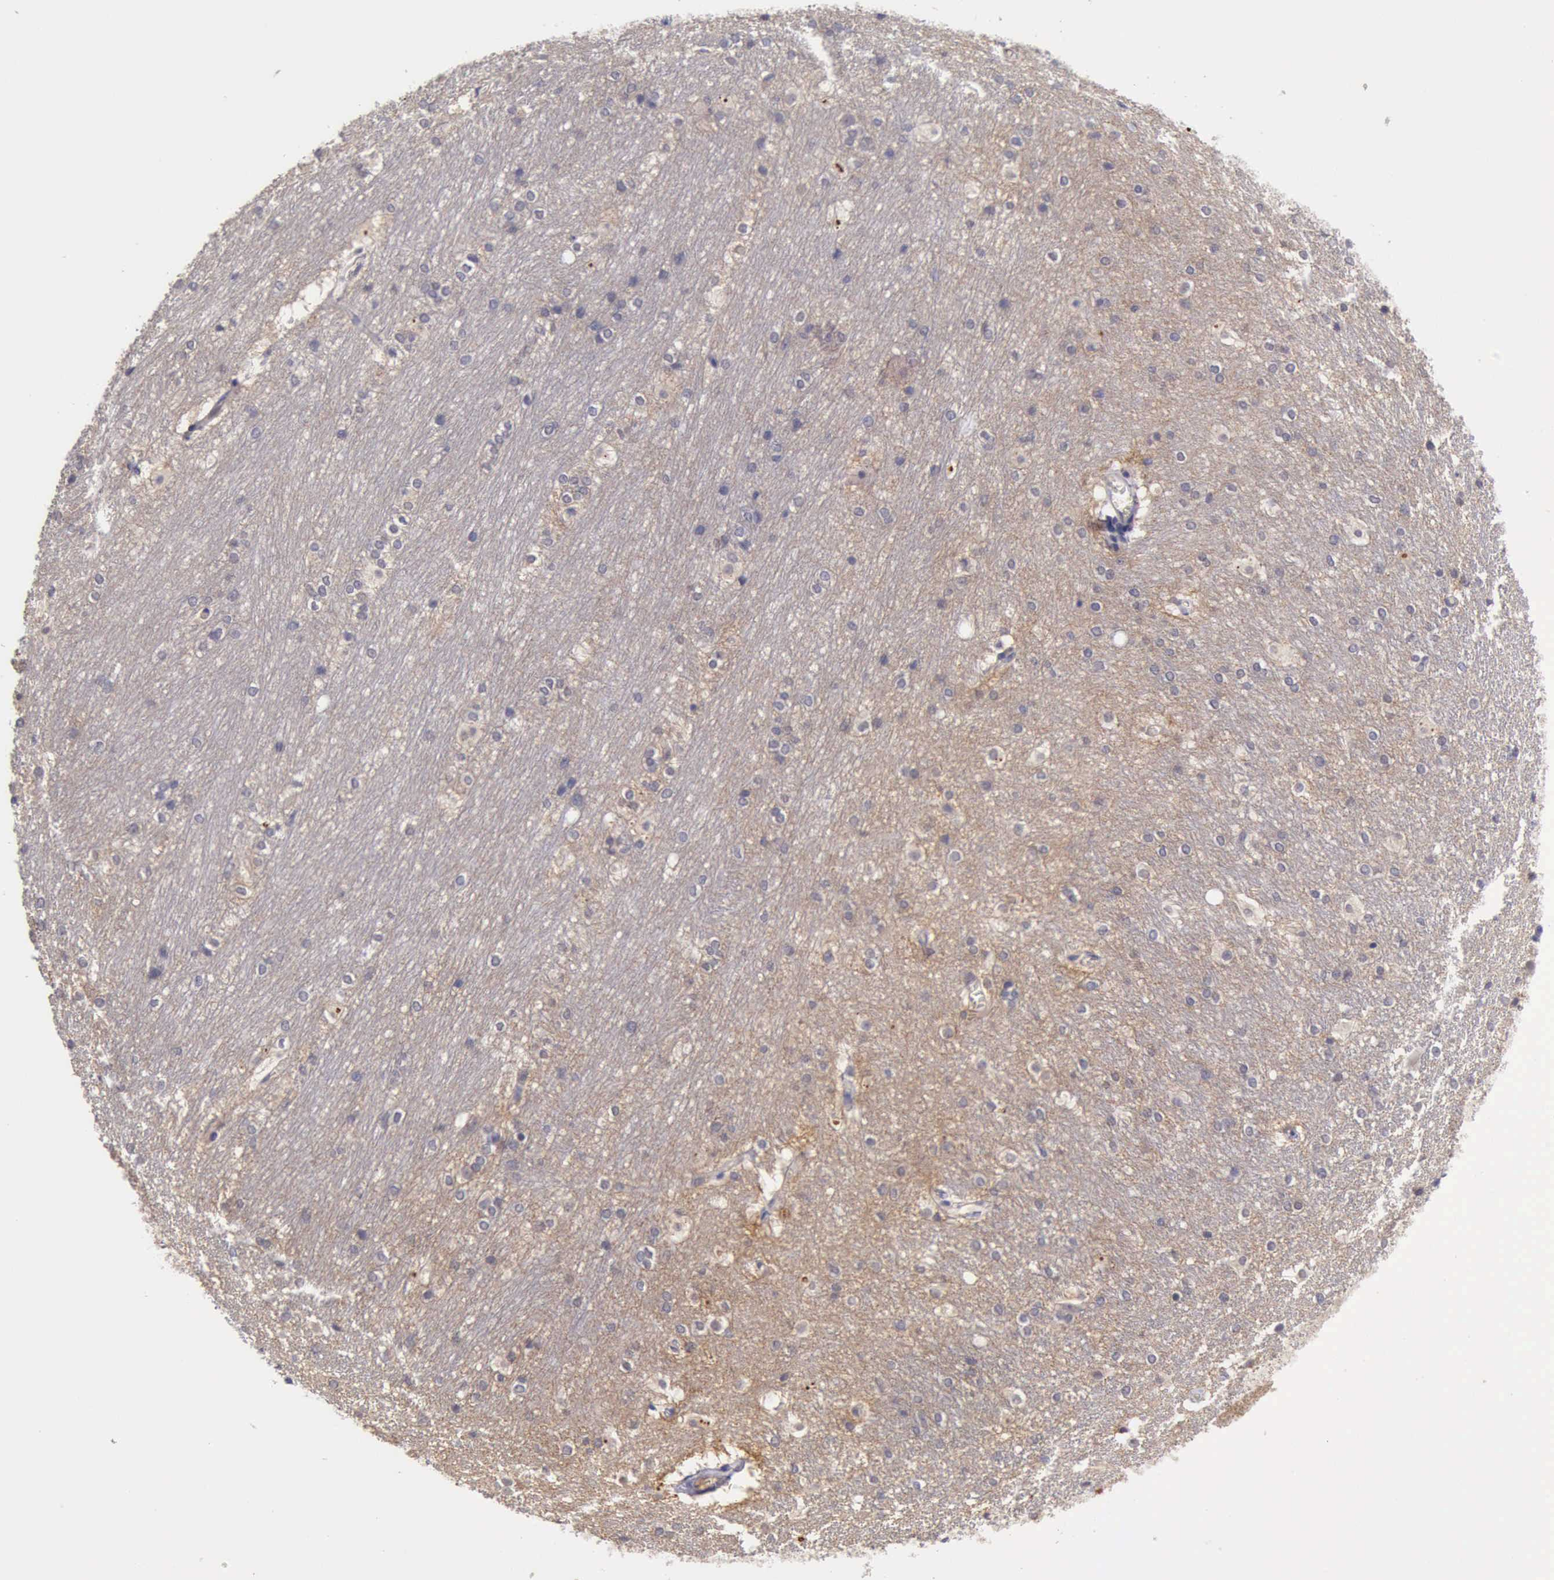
{"staining": {"intensity": "negative", "quantity": "none", "location": "none"}, "tissue": "hippocampus", "cell_type": "Glial cells", "image_type": "normal", "snomed": [{"axis": "morphology", "description": "Normal tissue, NOS"}, {"axis": "topography", "description": "Hippocampus"}], "caption": "A high-resolution photomicrograph shows immunohistochemistry staining of normal hippocampus, which exhibits no significant staining in glial cells. The staining was performed using DAB to visualize the protein expression in brown, while the nuclei were stained in blue with hematoxylin (Magnification: 20x).", "gene": "KCND1", "patient": {"sex": "female", "age": 19}}